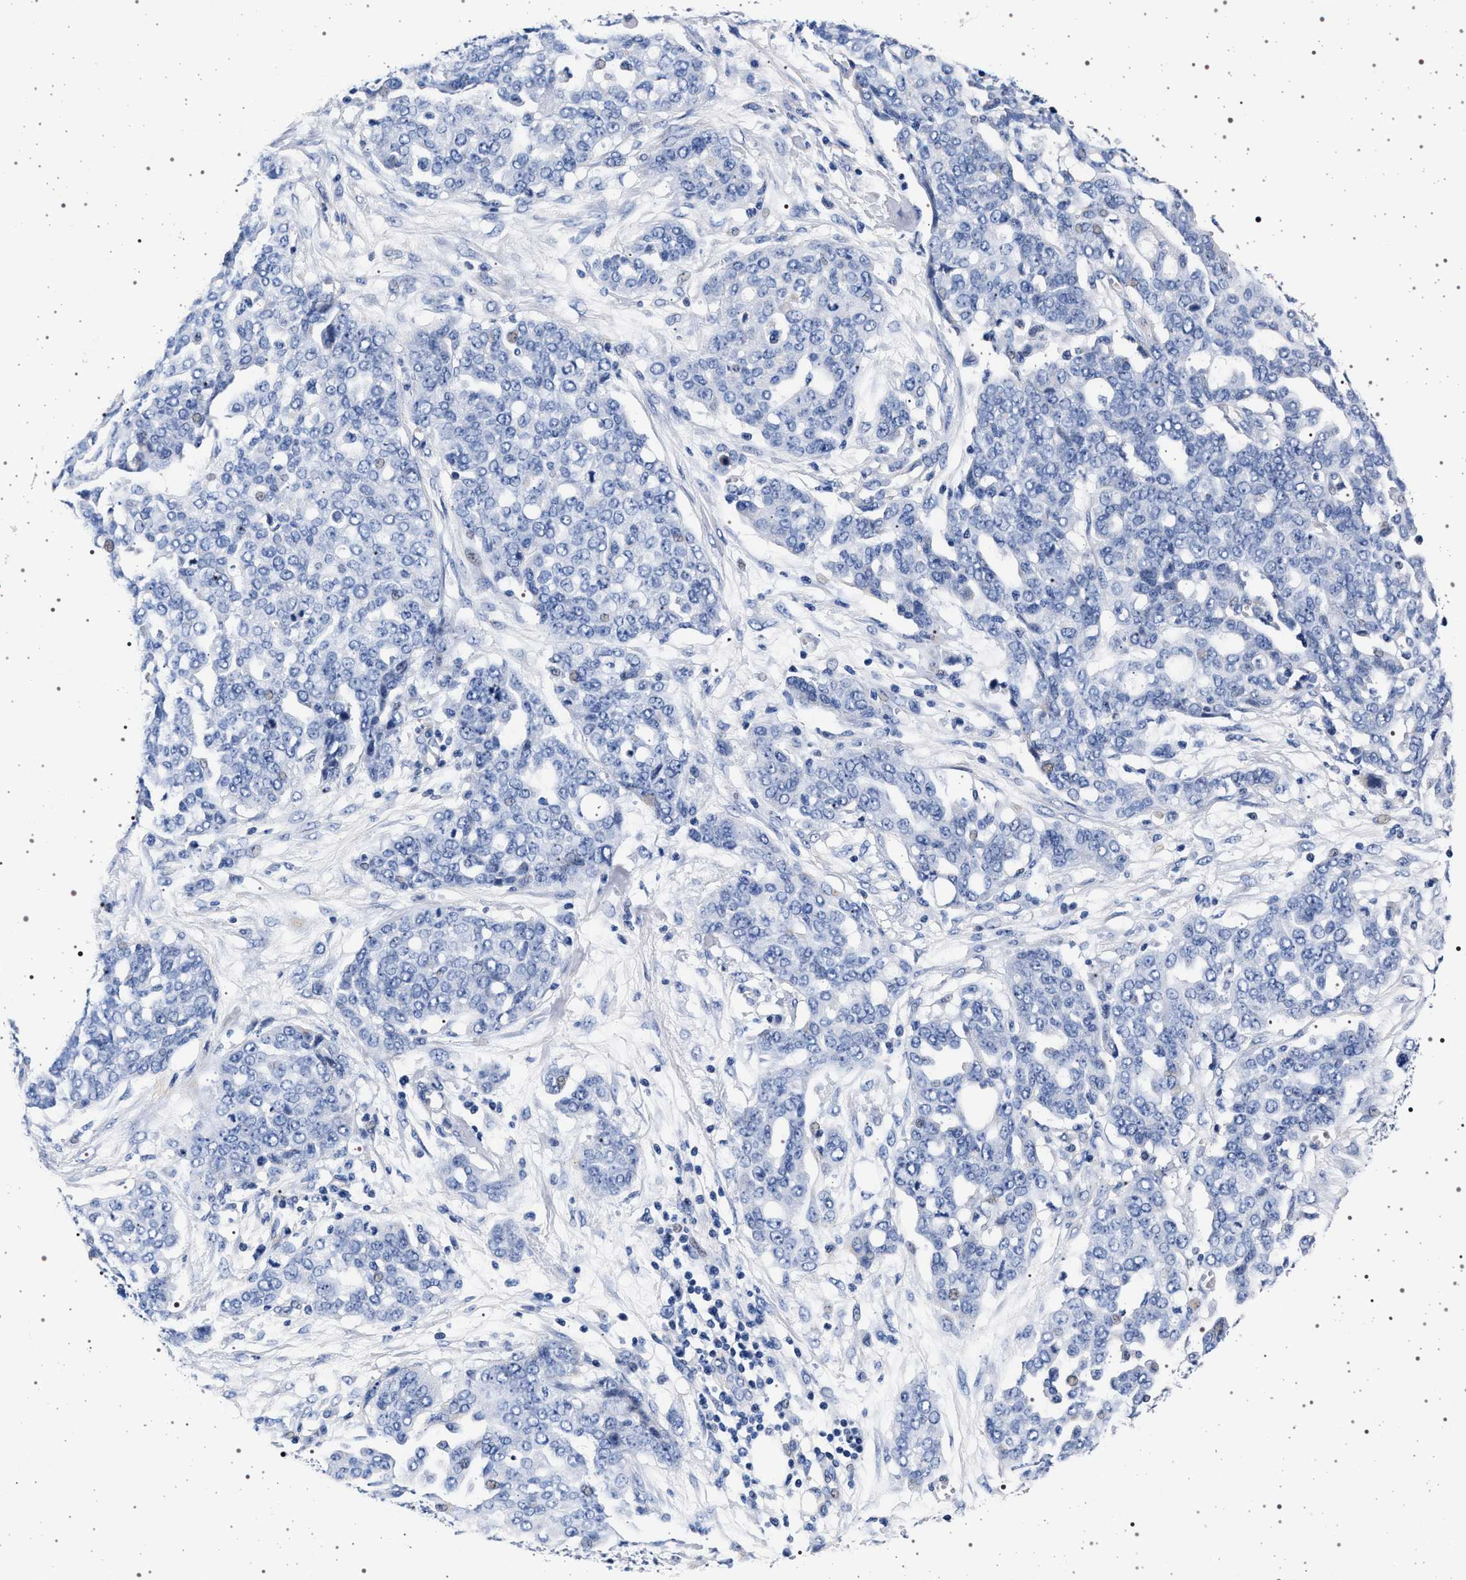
{"staining": {"intensity": "negative", "quantity": "none", "location": "none"}, "tissue": "ovarian cancer", "cell_type": "Tumor cells", "image_type": "cancer", "snomed": [{"axis": "morphology", "description": "Cystadenocarcinoma, serous, NOS"}, {"axis": "topography", "description": "Soft tissue"}, {"axis": "topography", "description": "Ovary"}], "caption": "Human ovarian cancer (serous cystadenocarcinoma) stained for a protein using IHC exhibits no staining in tumor cells.", "gene": "SLC9A1", "patient": {"sex": "female", "age": 57}}